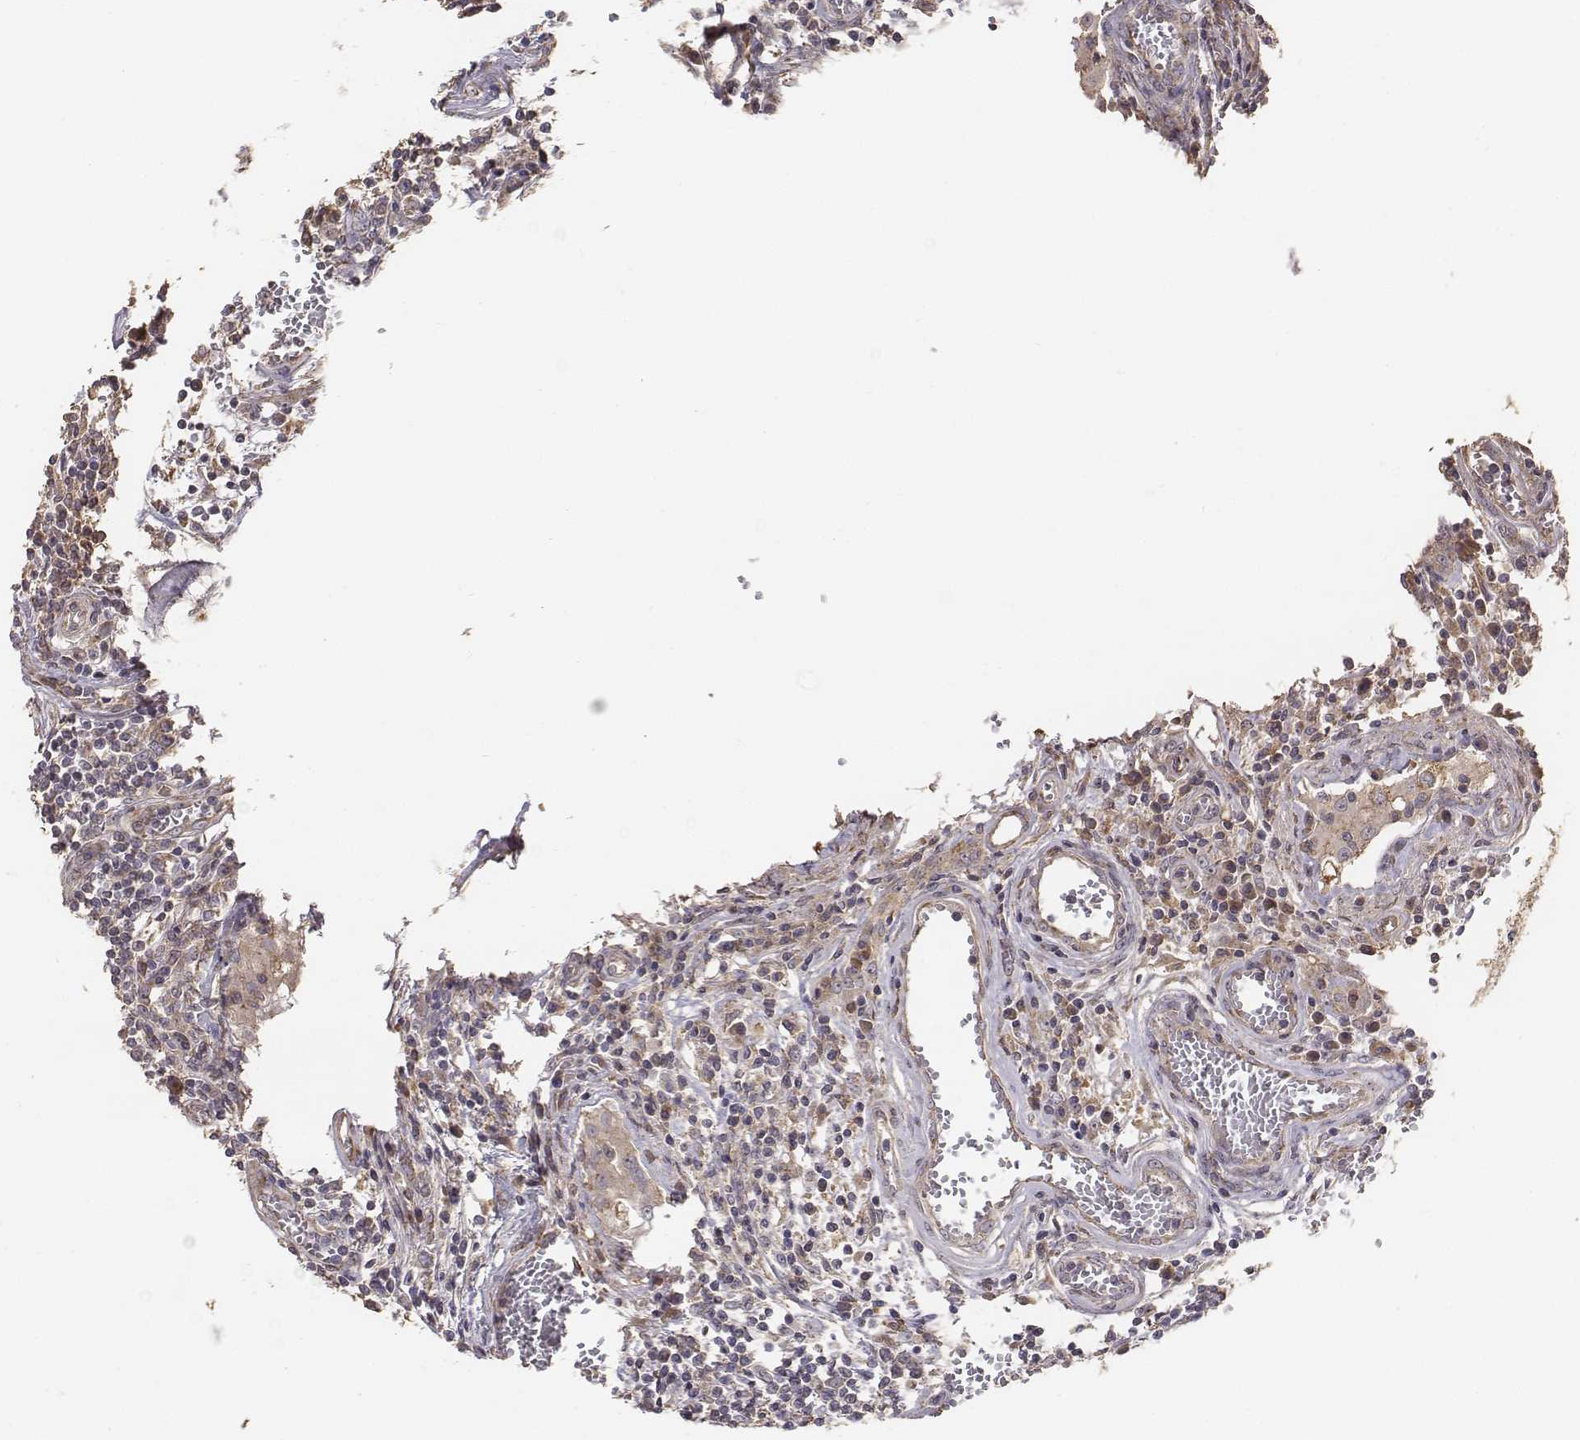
{"staining": {"intensity": "weak", "quantity": ">75%", "location": "cytoplasmic/membranous"}, "tissue": "testis cancer", "cell_type": "Tumor cells", "image_type": "cancer", "snomed": [{"axis": "morphology", "description": "Carcinoma, Embryonal, NOS"}, {"axis": "topography", "description": "Testis"}], "caption": "The immunohistochemical stain labels weak cytoplasmic/membranous expression in tumor cells of testis cancer tissue.", "gene": "AP1B1", "patient": {"sex": "male", "age": 36}}